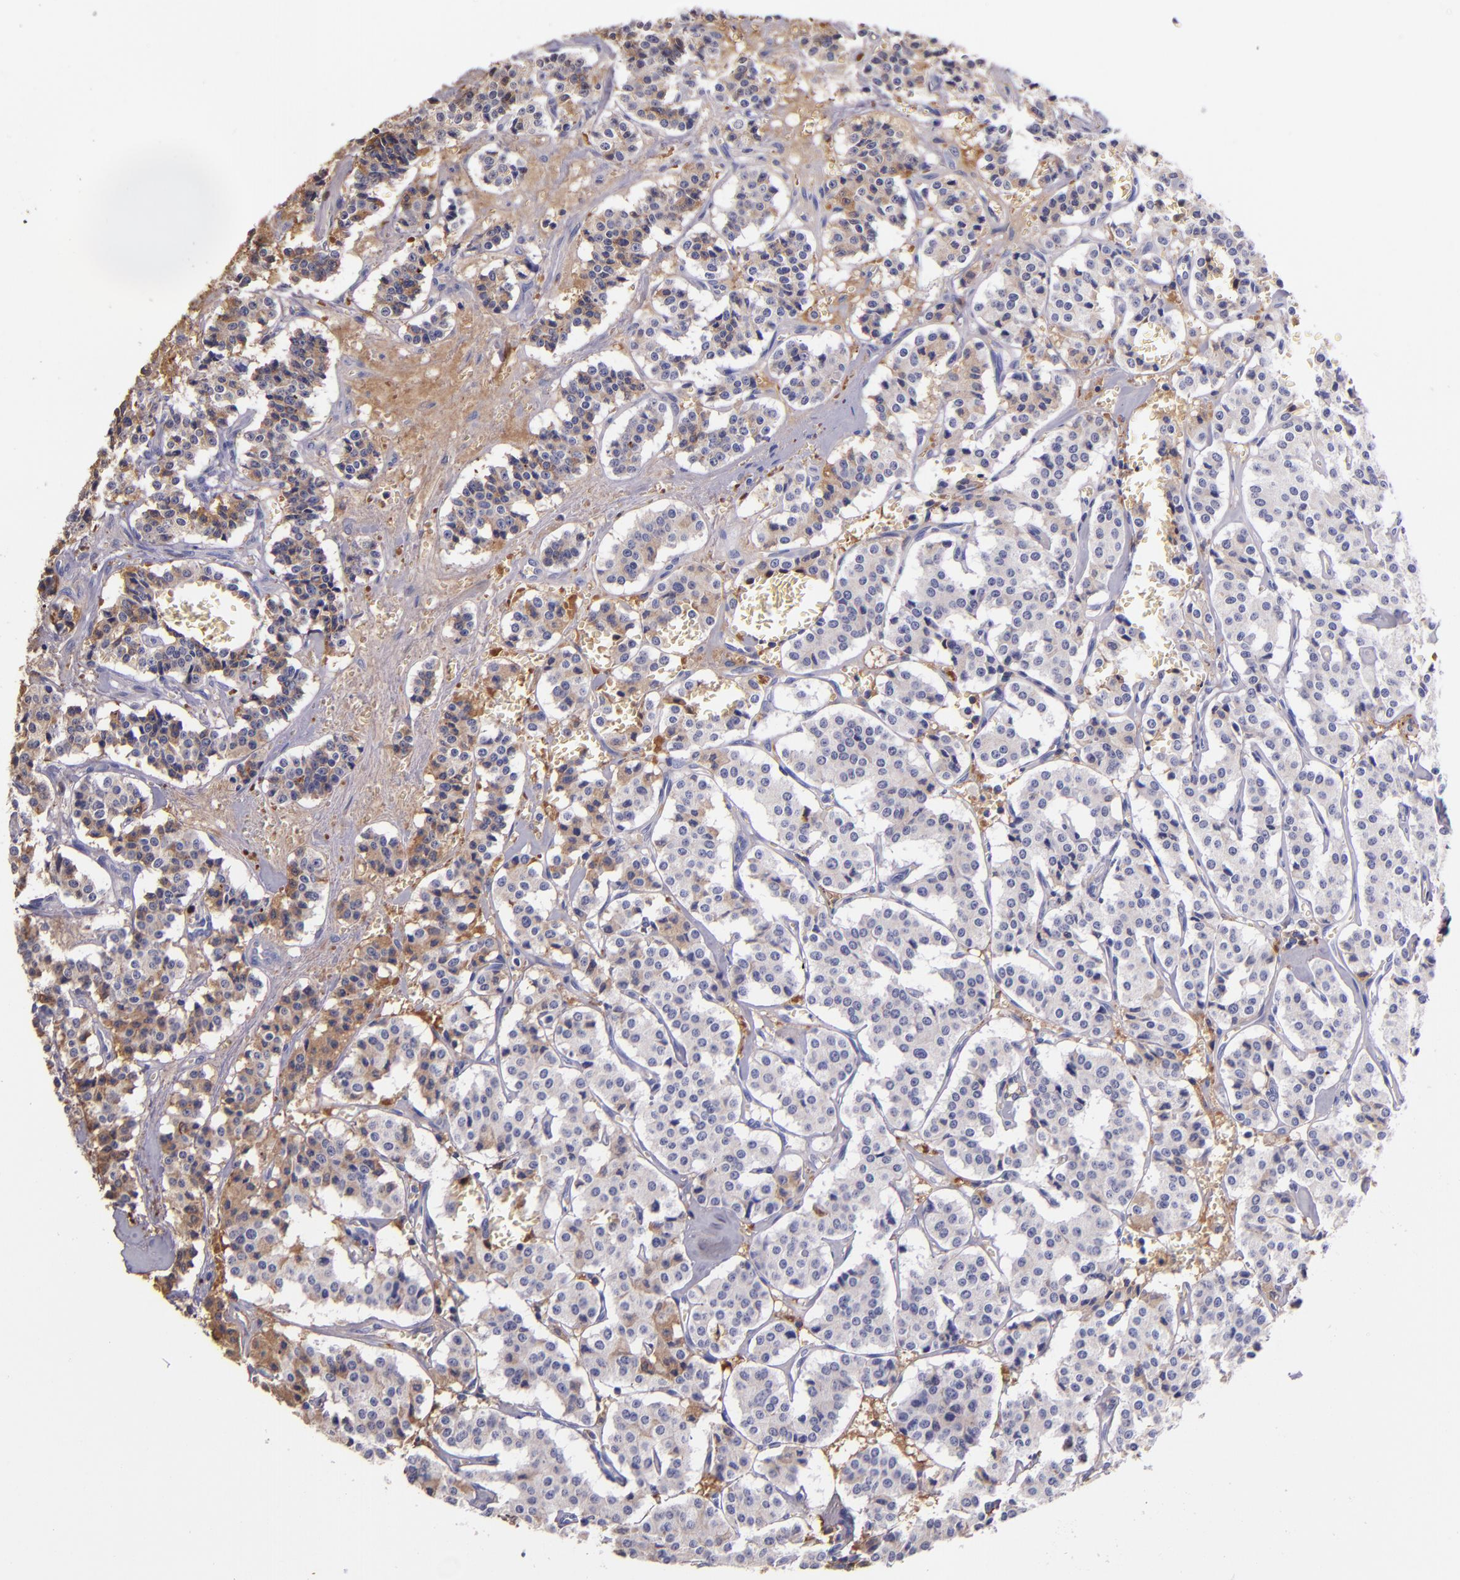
{"staining": {"intensity": "negative", "quantity": "none", "location": "none"}, "tissue": "carcinoid", "cell_type": "Tumor cells", "image_type": "cancer", "snomed": [{"axis": "morphology", "description": "Carcinoid, malignant, NOS"}, {"axis": "topography", "description": "Bronchus"}], "caption": "Tumor cells show no significant positivity in carcinoid. (IHC, brightfield microscopy, high magnification).", "gene": "KNG1", "patient": {"sex": "male", "age": 55}}